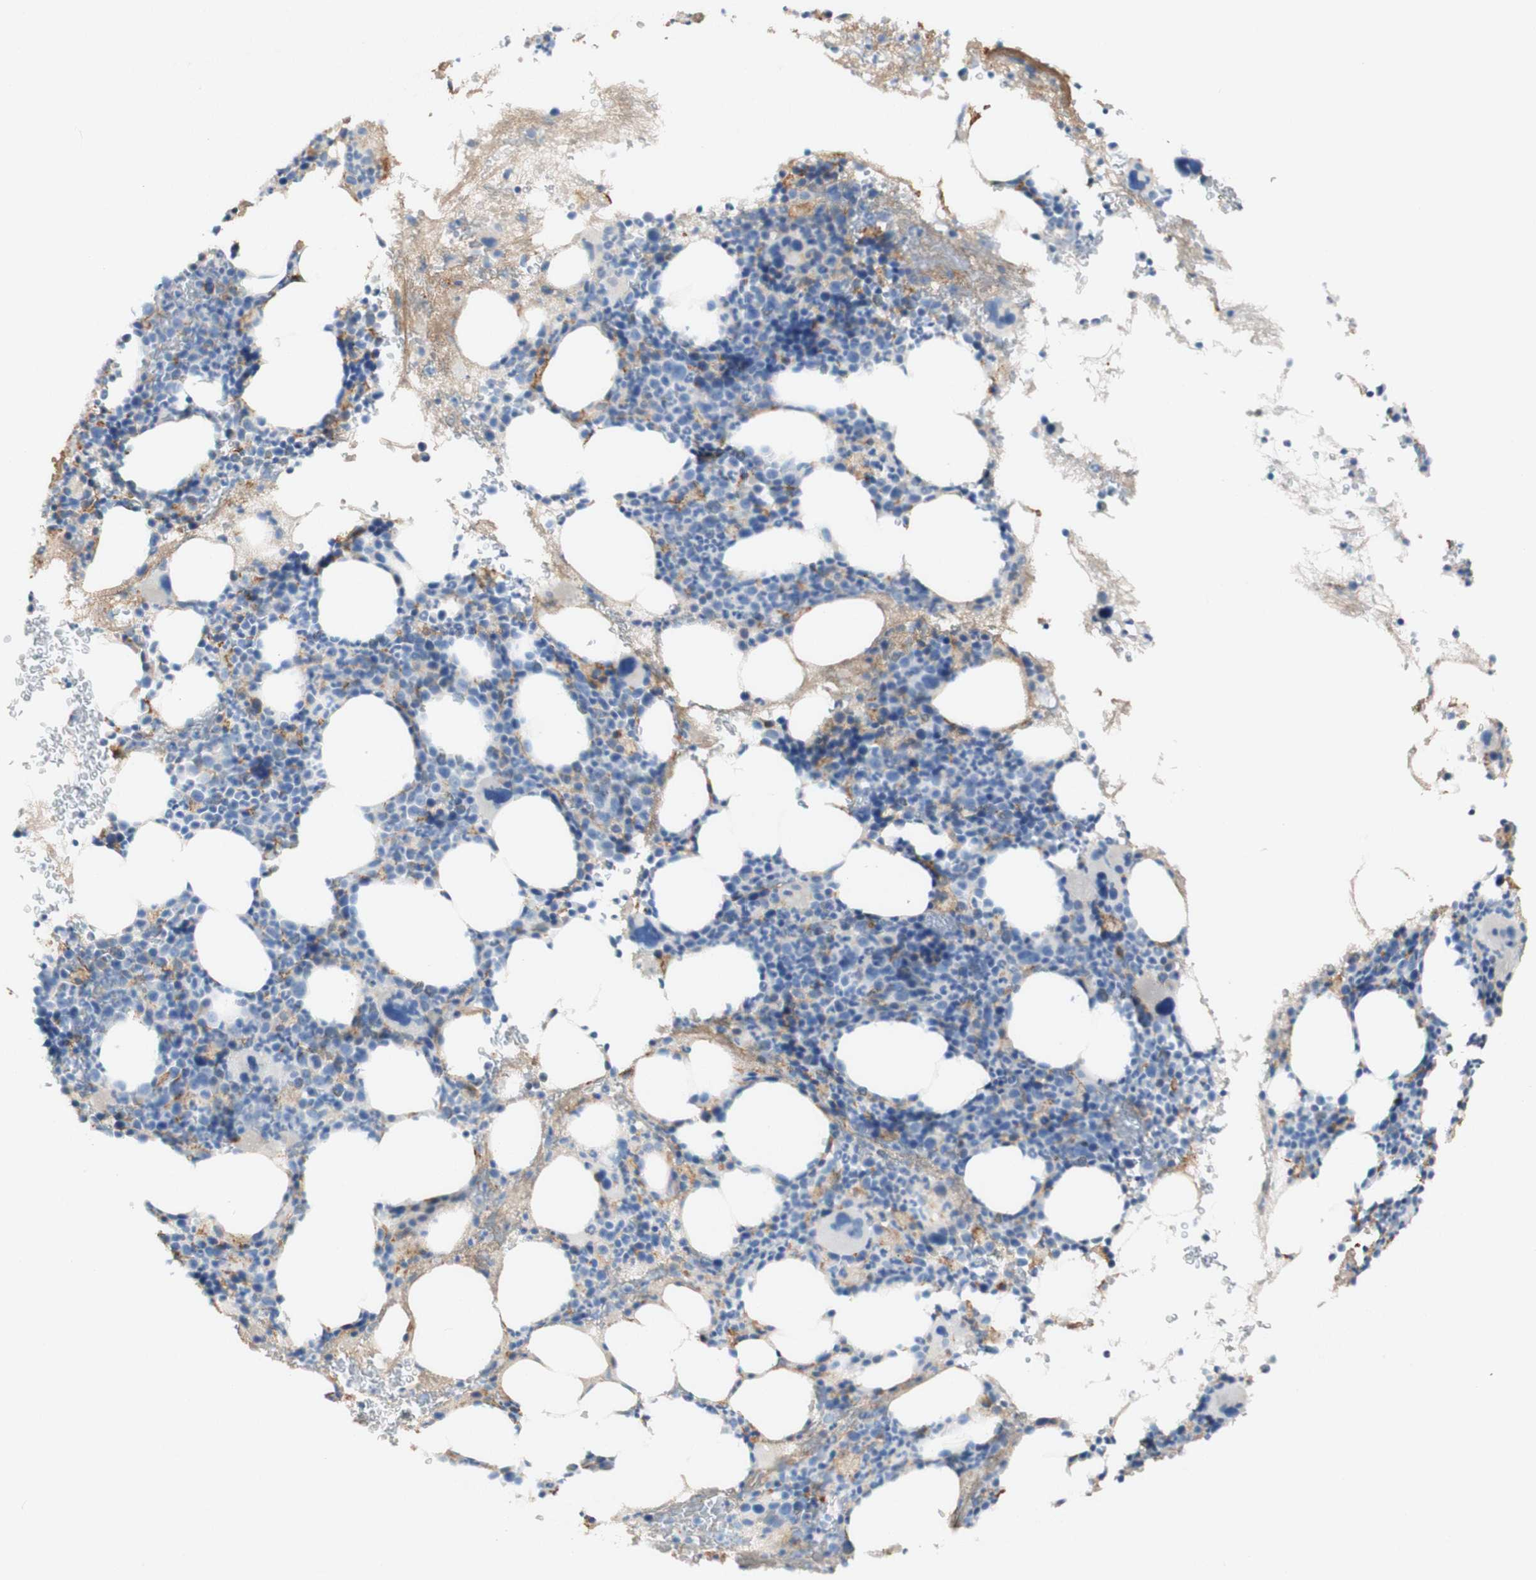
{"staining": {"intensity": "weak", "quantity": ">75%", "location": "cytoplasmic/membranous"}, "tissue": "bone marrow", "cell_type": "Hematopoietic cells", "image_type": "normal", "snomed": [{"axis": "morphology", "description": "Normal tissue, NOS"}, {"axis": "morphology", "description": "Inflammation, NOS"}, {"axis": "topography", "description": "Bone marrow"}], "caption": "About >75% of hematopoietic cells in unremarkable bone marrow reveal weak cytoplasmic/membranous protein staining as visualized by brown immunohistochemical staining.", "gene": "FCGRT", "patient": {"sex": "male", "age": 73}}